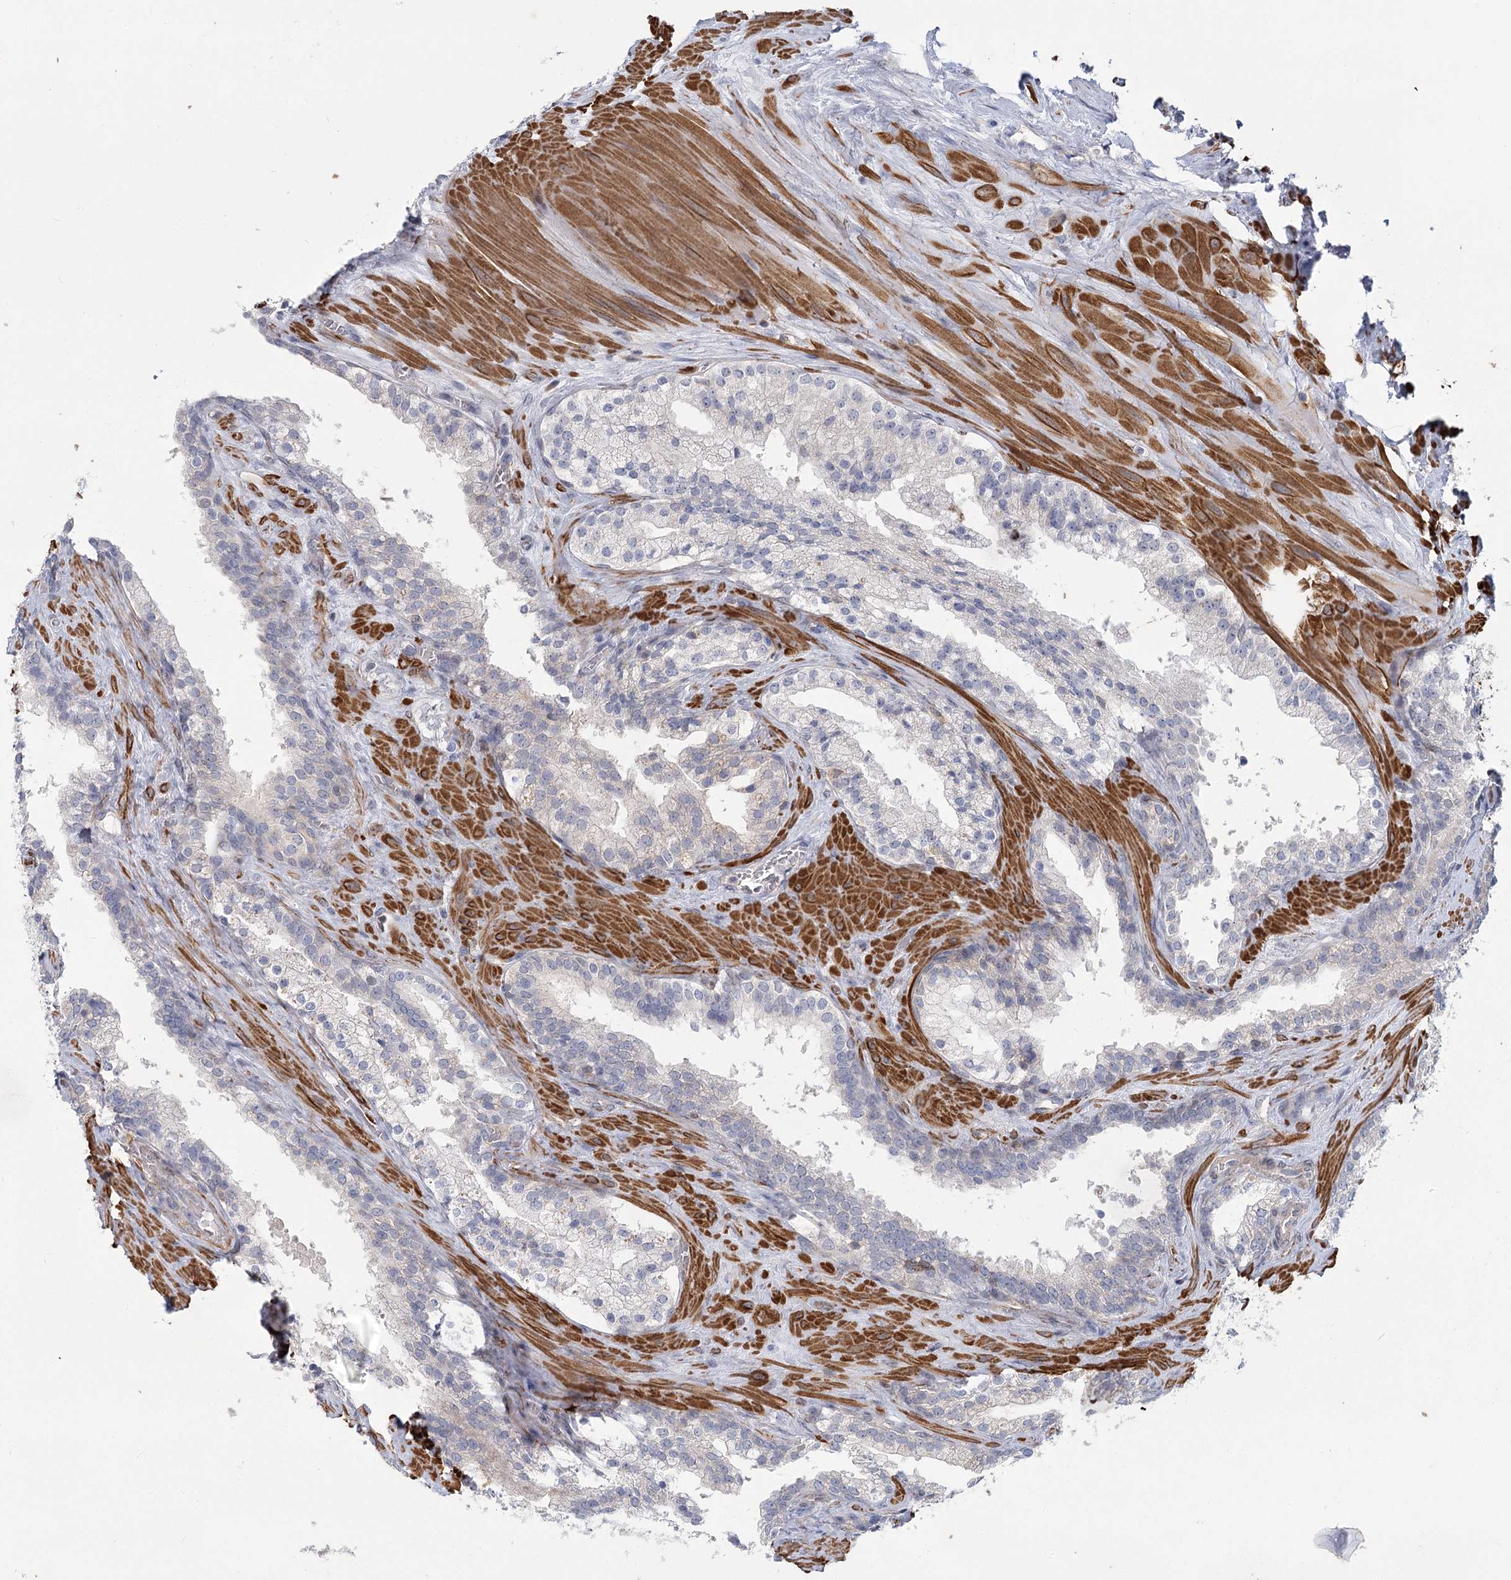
{"staining": {"intensity": "negative", "quantity": "none", "location": "none"}, "tissue": "prostate cancer", "cell_type": "Tumor cells", "image_type": "cancer", "snomed": [{"axis": "morphology", "description": "Adenocarcinoma, High grade"}, {"axis": "topography", "description": "Prostate"}], "caption": "Immunohistochemical staining of human prostate cancer demonstrates no significant staining in tumor cells.", "gene": "USP11", "patient": {"sex": "male", "age": 57}}